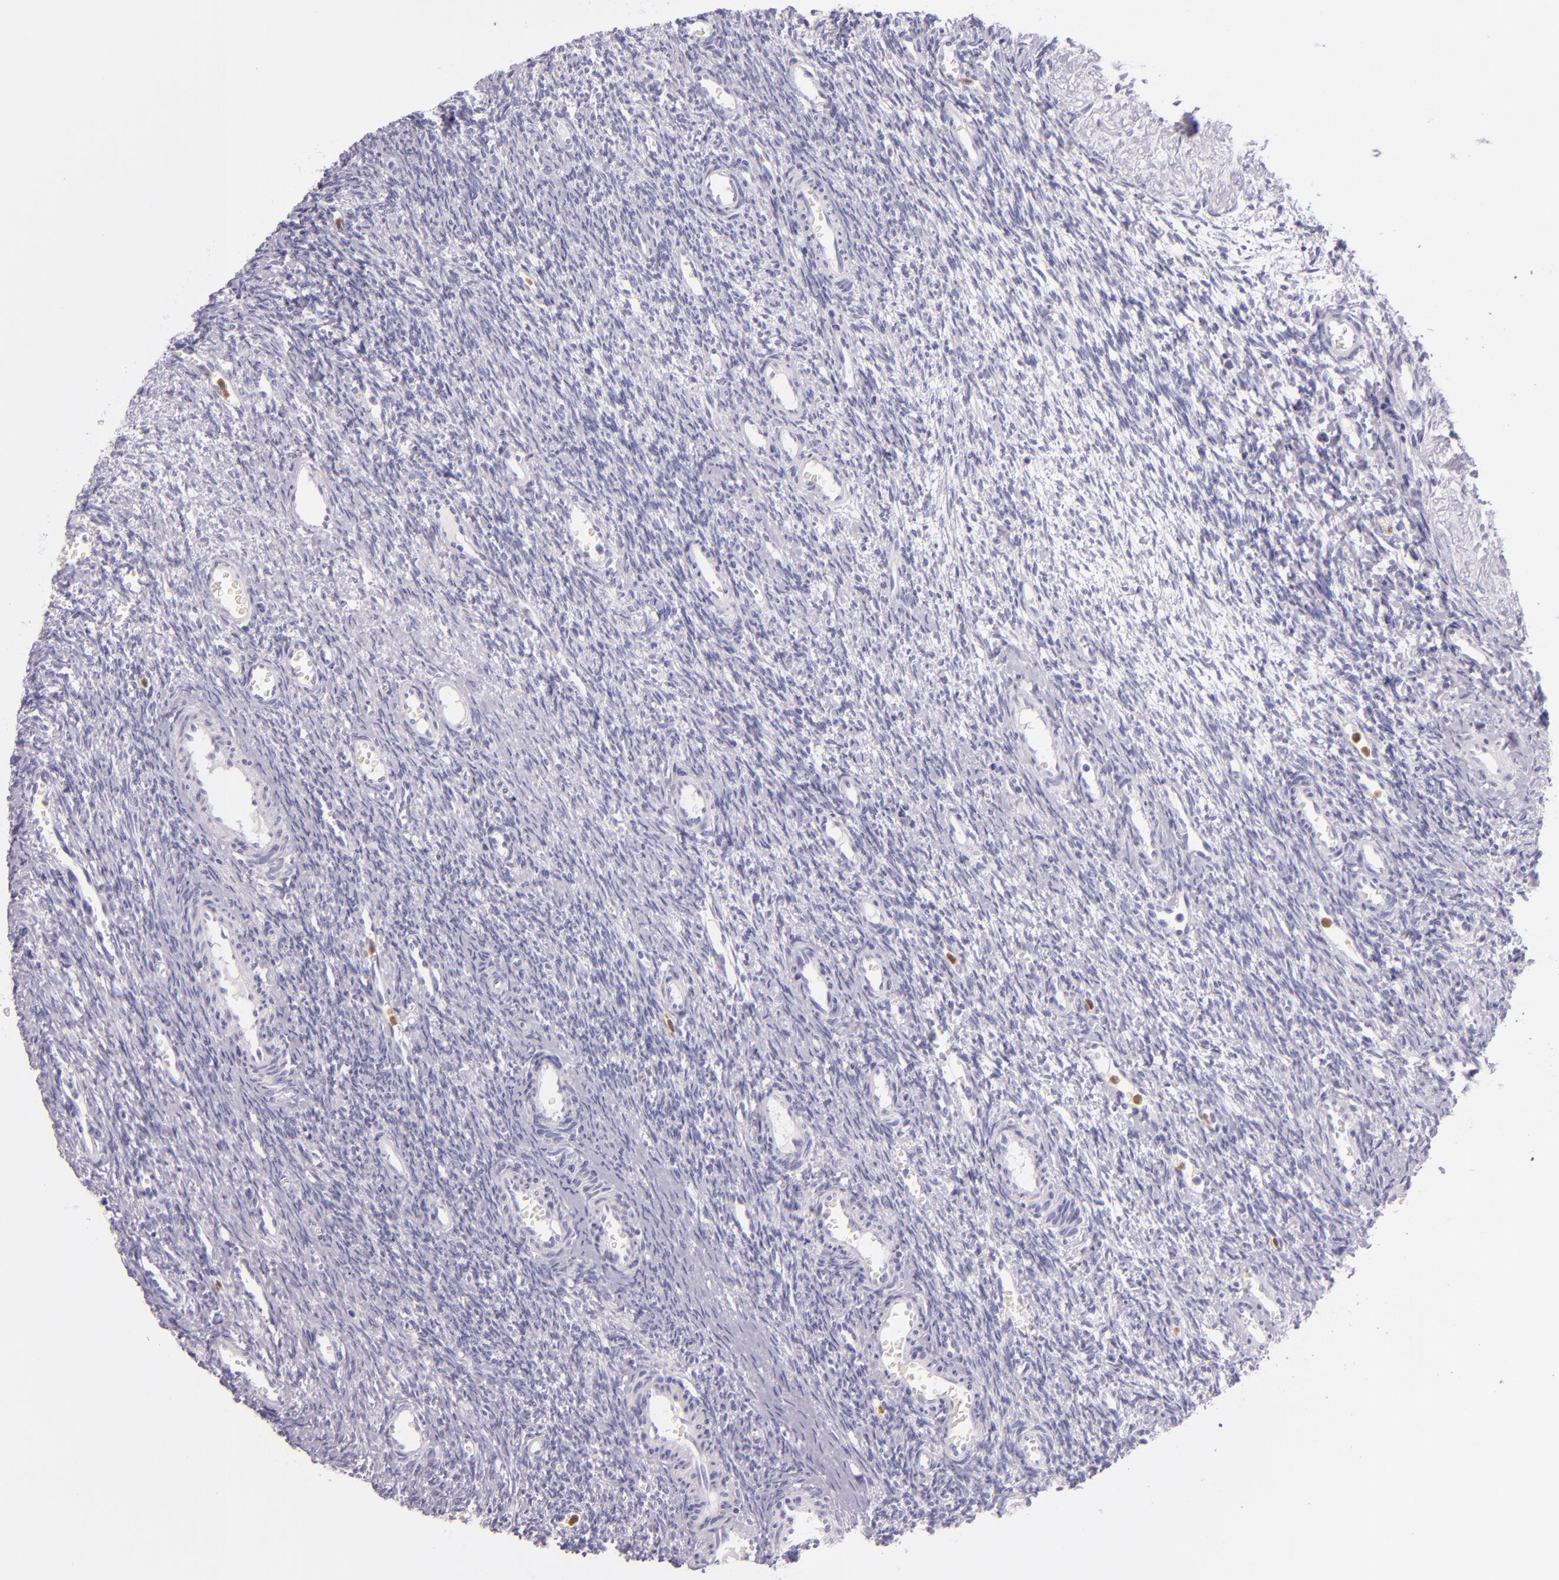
{"staining": {"intensity": "negative", "quantity": "none", "location": "none"}, "tissue": "ovary", "cell_type": "Follicle cells", "image_type": "normal", "snomed": [{"axis": "morphology", "description": "Normal tissue, NOS"}, {"axis": "topography", "description": "Ovary"}], "caption": "DAB (3,3'-diaminobenzidine) immunohistochemical staining of benign human ovary reveals no significant positivity in follicle cells. (Brightfield microscopy of DAB immunohistochemistry (IHC) at high magnification).", "gene": "CEACAM1", "patient": {"sex": "female", "age": 39}}